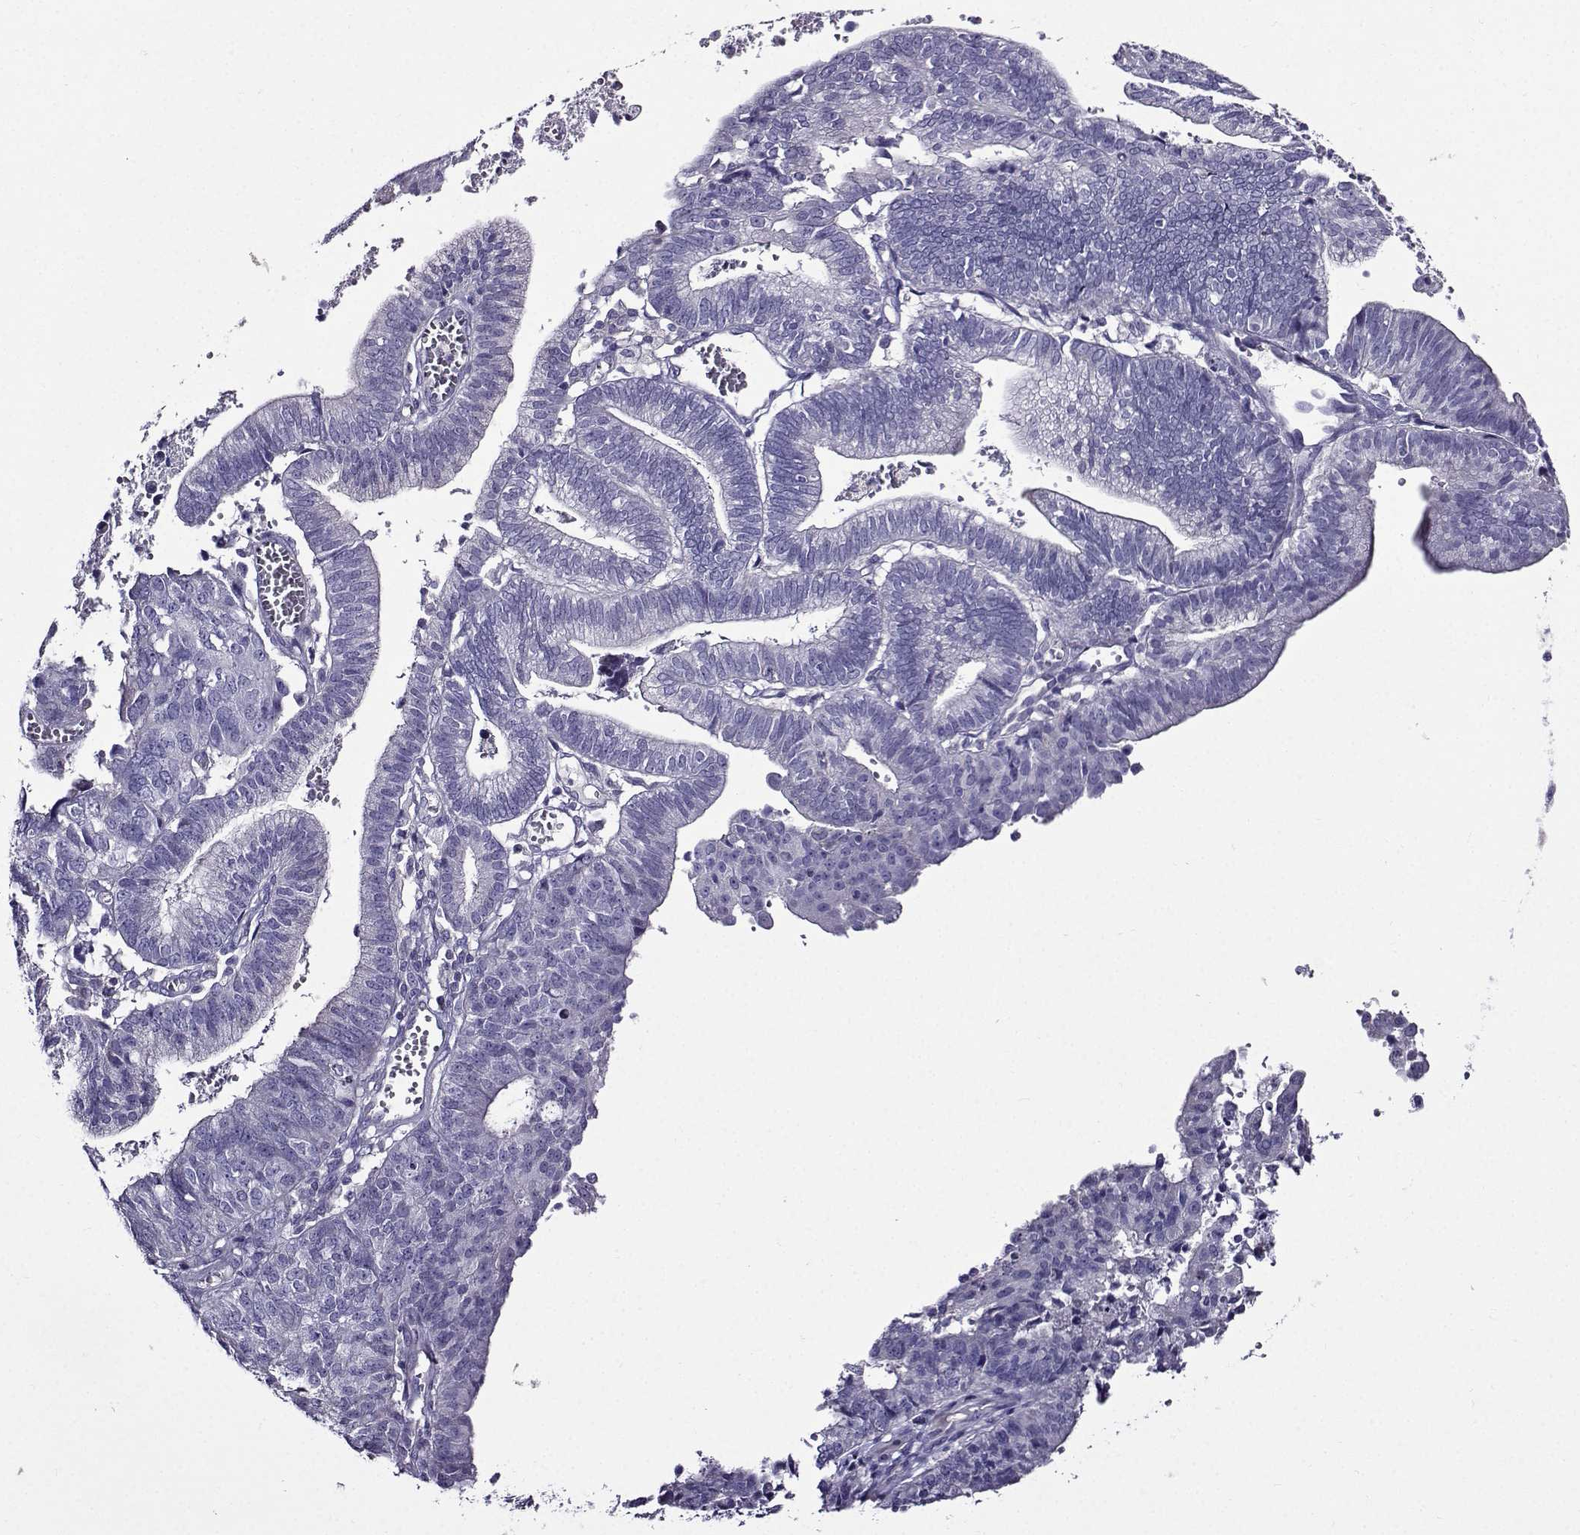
{"staining": {"intensity": "negative", "quantity": "none", "location": "none"}, "tissue": "endometrial cancer", "cell_type": "Tumor cells", "image_type": "cancer", "snomed": [{"axis": "morphology", "description": "Adenocarcinoma, NOS"}, {"axis": "topography", "description": "Endometrium"}], "caption": "Immunohistochemical staining of human endometrial cancer demonstrates no significant staining in tumor cells.", "gene": "TMEM266", "patient": {"sex": "female", "age": 82}}